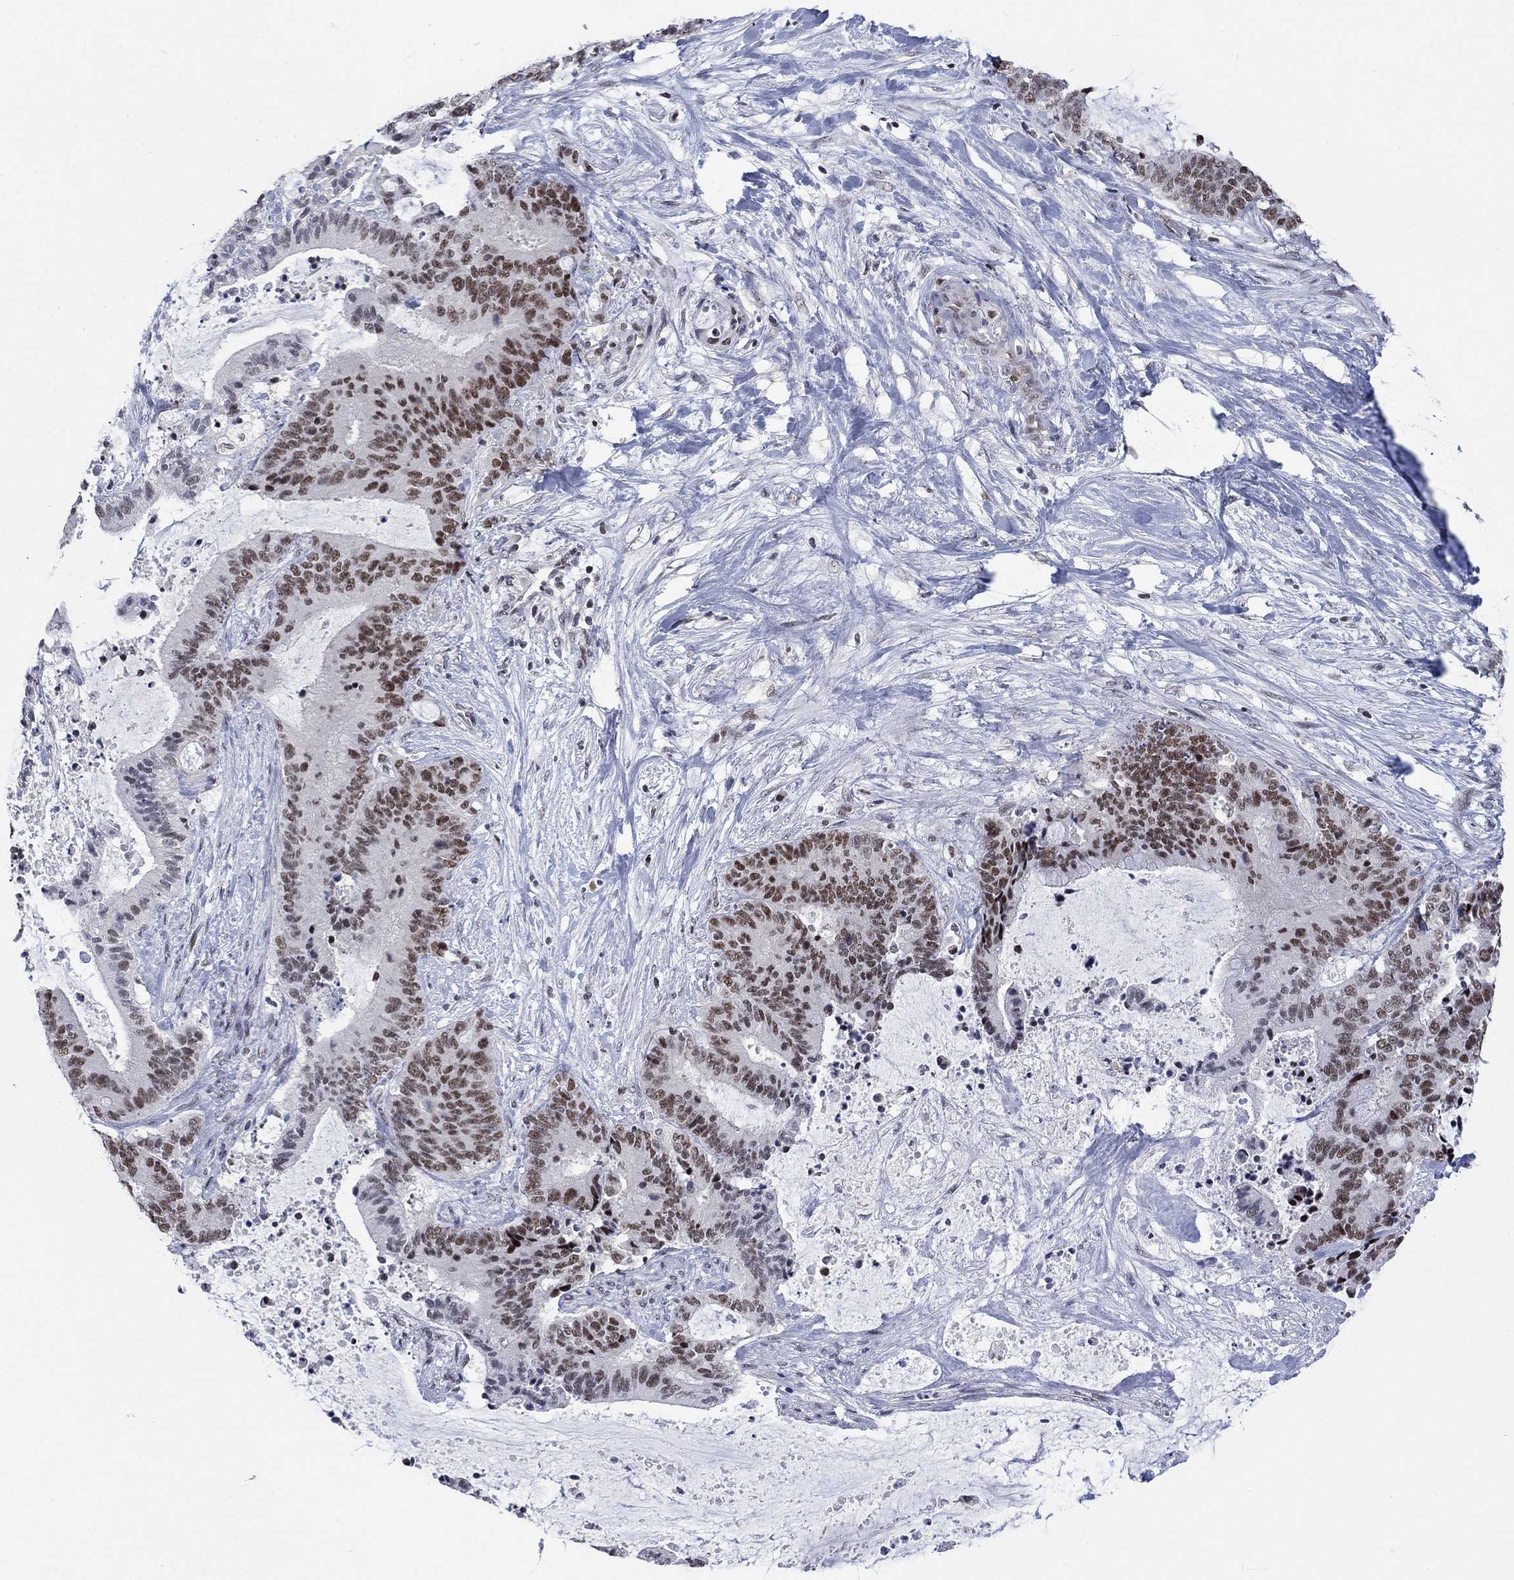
{"staining": {"intensity": "moderate", "quantity": ">75%", "location": "nuclear"}, "tissue": "liver cancer", "cell_type": "Tumor cells", "image_type": "cancer", "snomed": [{"axis": "morphology", "description": "Cholangiocarcinoma"}, {"axis": "topography", "description": "Liver"}], "caption": "Immunohistochemical staining of human liver cancer exhibits moderate nuclear protein expression in about >75% of tumor cells. (IHC, brightfield microscopy, high magnification).", "gene": "HCFC1", "patient": {"sex": "female", "age": 73}}